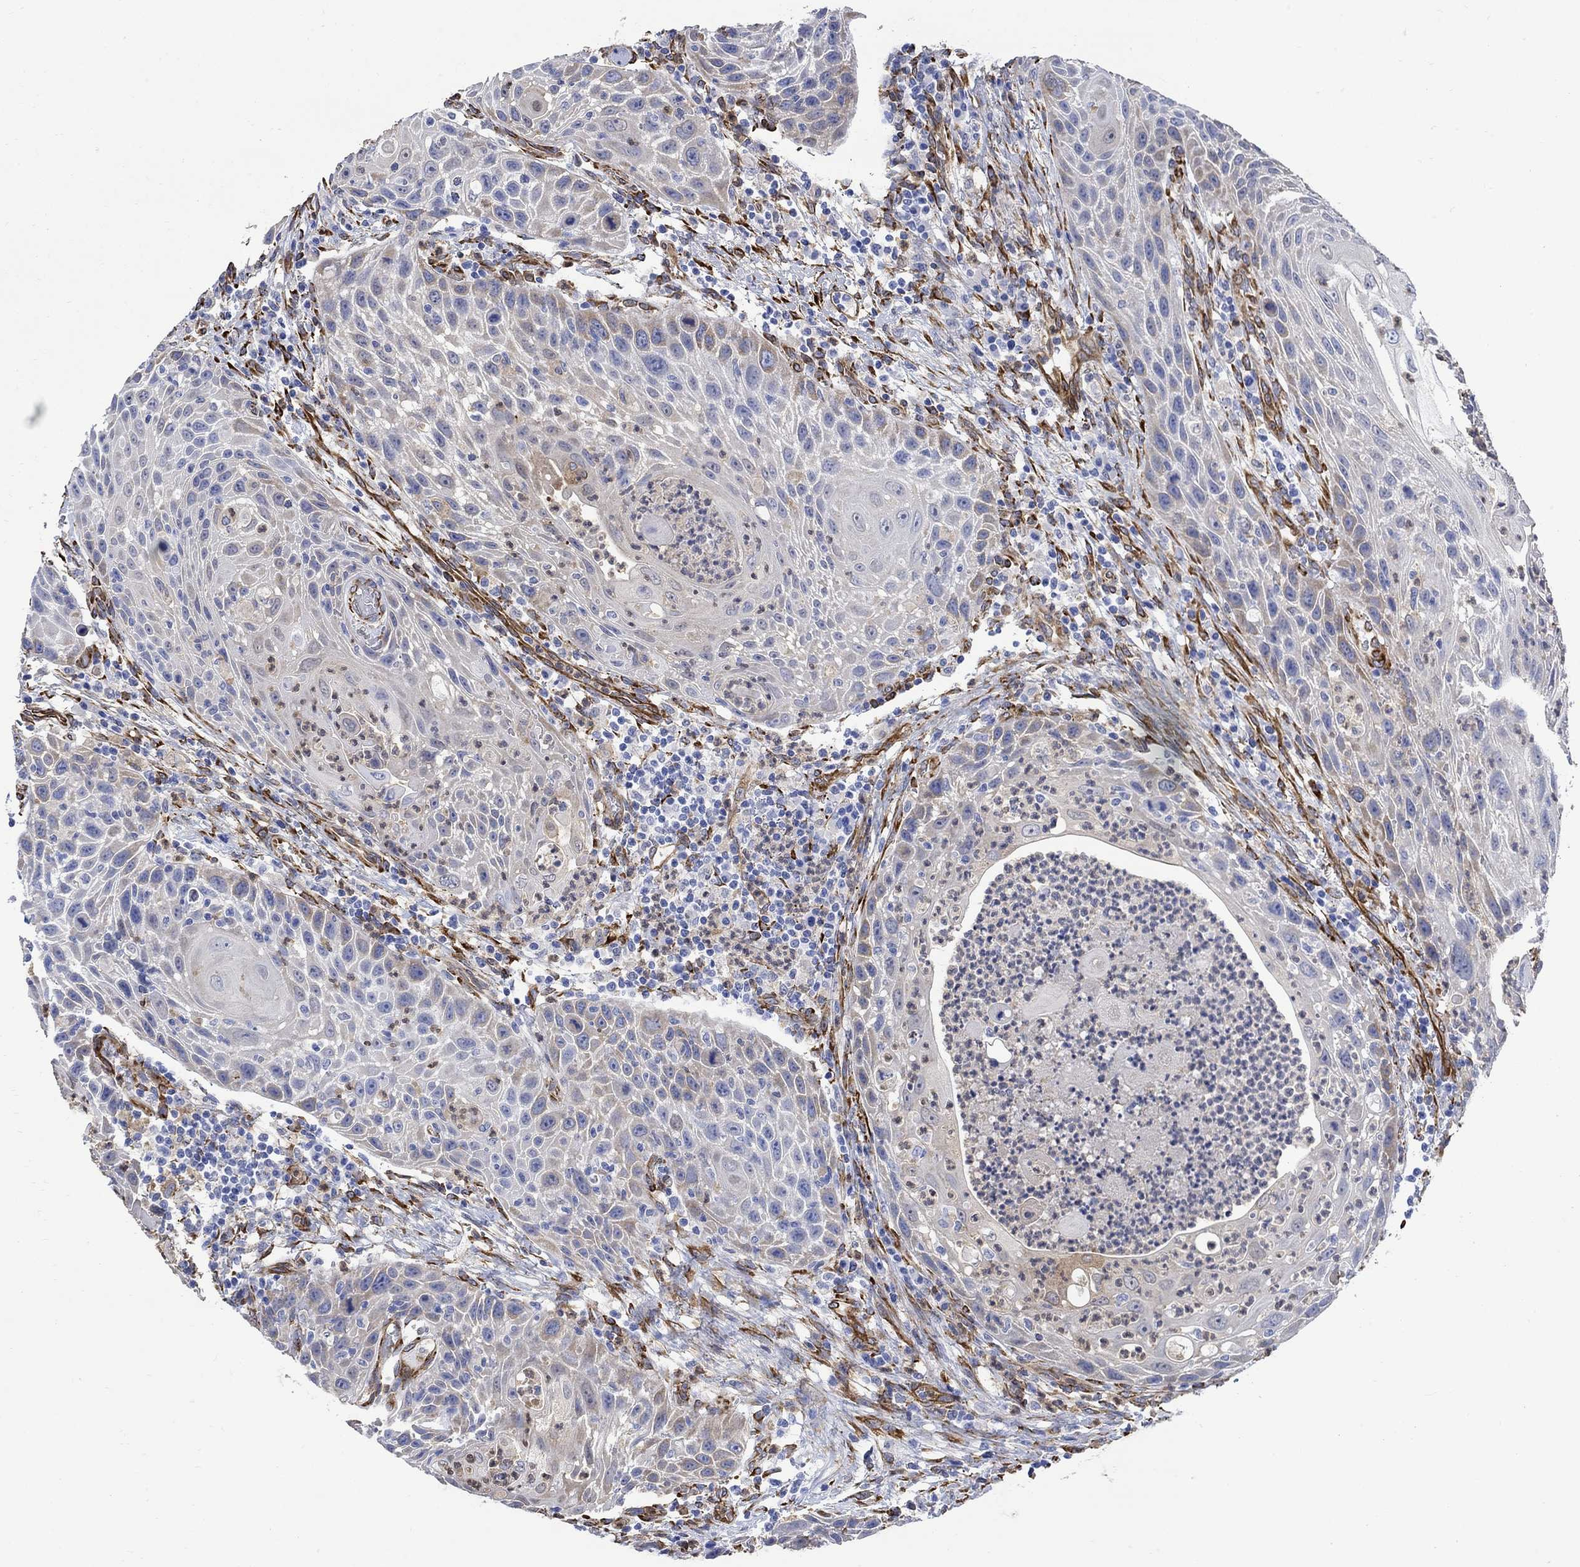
{"staining": {"intensity": "weak", "quantity": "25%-75%", "location": "cytoplasmic/membranous"}, "tissue": "head and neck cancer", "cell_type": "Tumor cells", "image_type": "cancer", "snomed": [{"axis": "morphology", "description": "Squamous cell carcinoma, NOS"}, {"axis": "topography", "description": "Head-Neck"}], "caption": "A low amount of weak cytoplasmic/membranous expression is appreciated in approximately 25%-75% of tumor cells in head and neck cancer (squamous cell carcinoma) tissue.", "gene": "TGM2", "patient": {"sex": "male", "age": 69}}